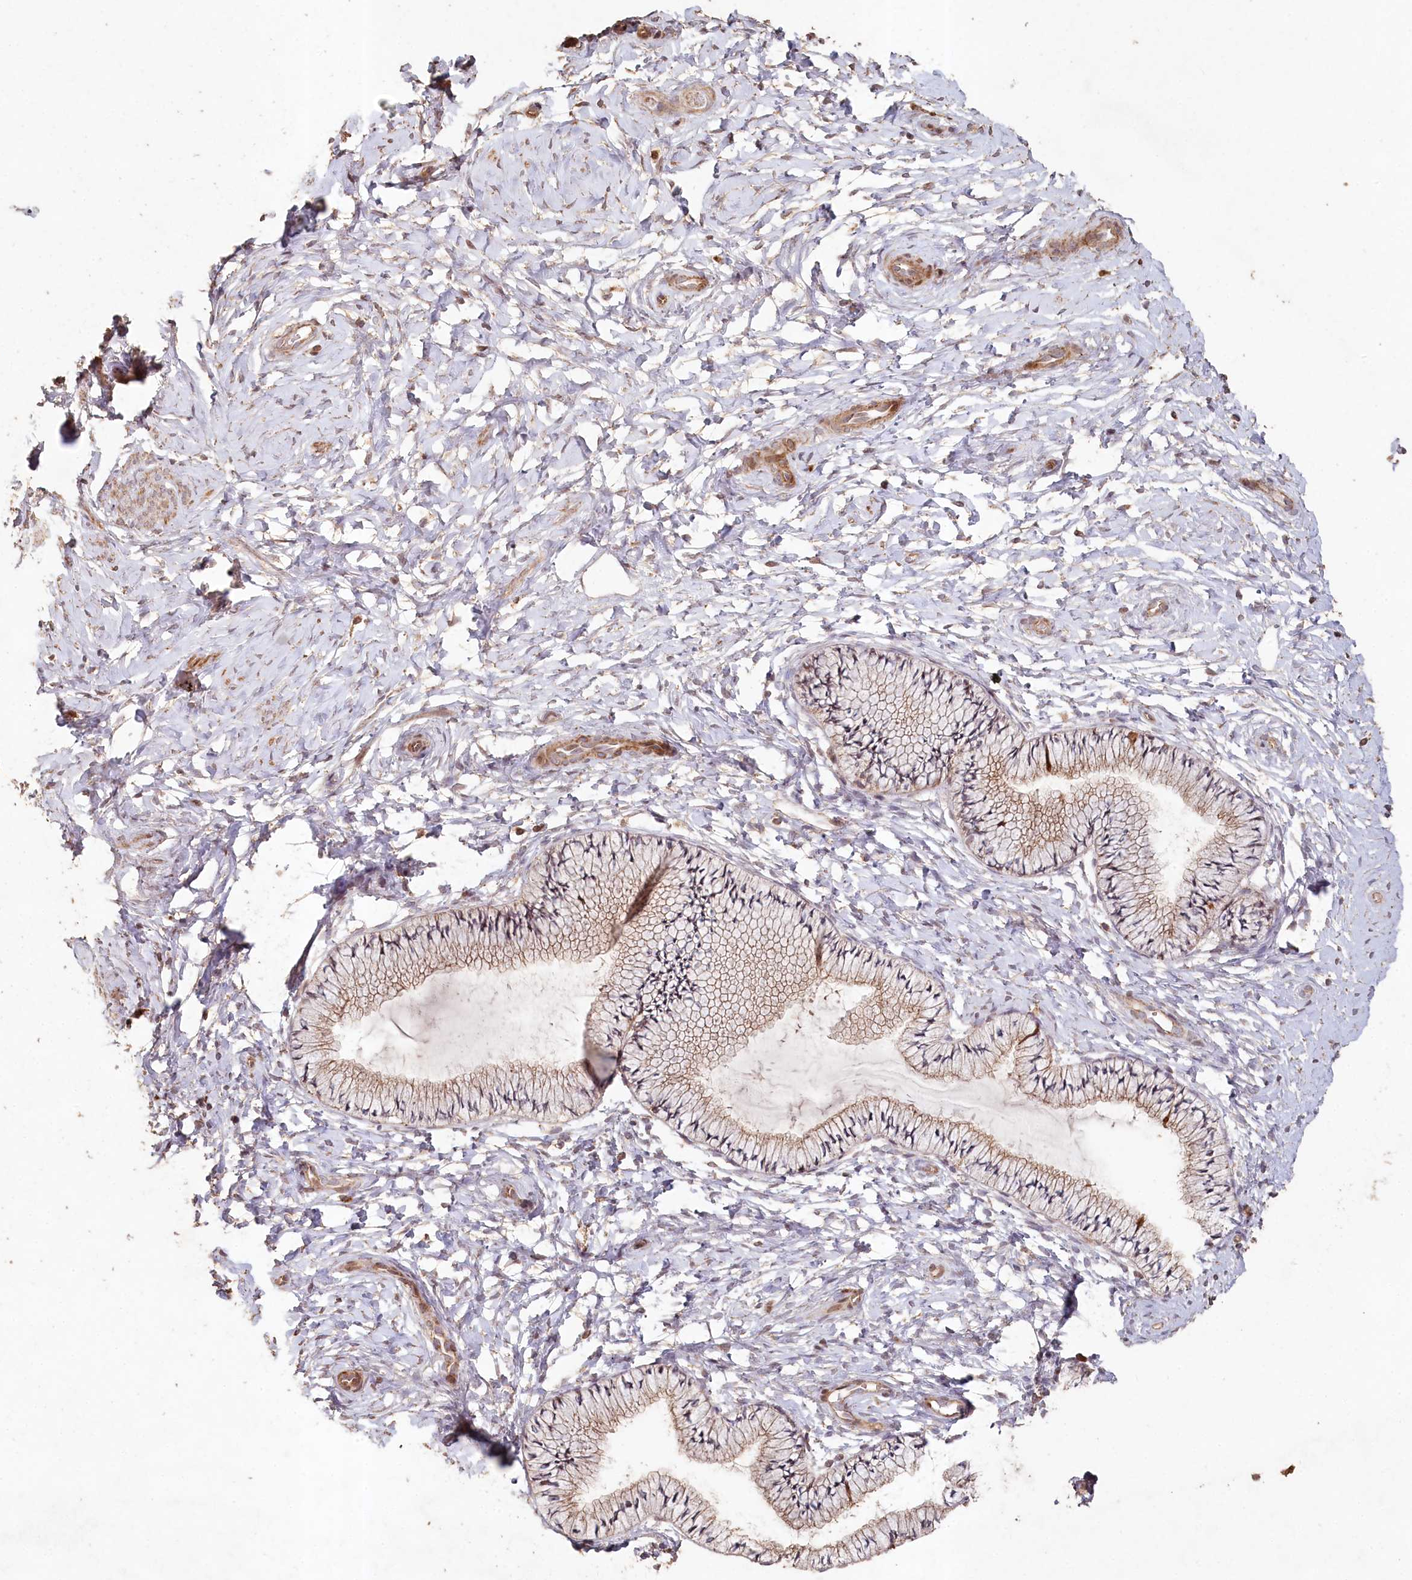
{"staining": {"intensity": "moderate", "quantity": ">75%", "location": "cytoplasmic/membranous"}, "tissue": "cervix", "cell_type": "Glandular cells", "image_type": "normal", "snomed": [{"axis": "morphology", "description": "Normal tissue, NOS"}, {"axis": "topography", "description": "Cervix"}], "caption": "Immunohistochemistry (DAB (3,3'-diaminobenzidine)) staining of benign human cervix displays moderate cytoplasmic/membranous protein expression in about >75% of glandular cells.", "gene": "HAL", "patient": {"sex": "female", "age": 33}}